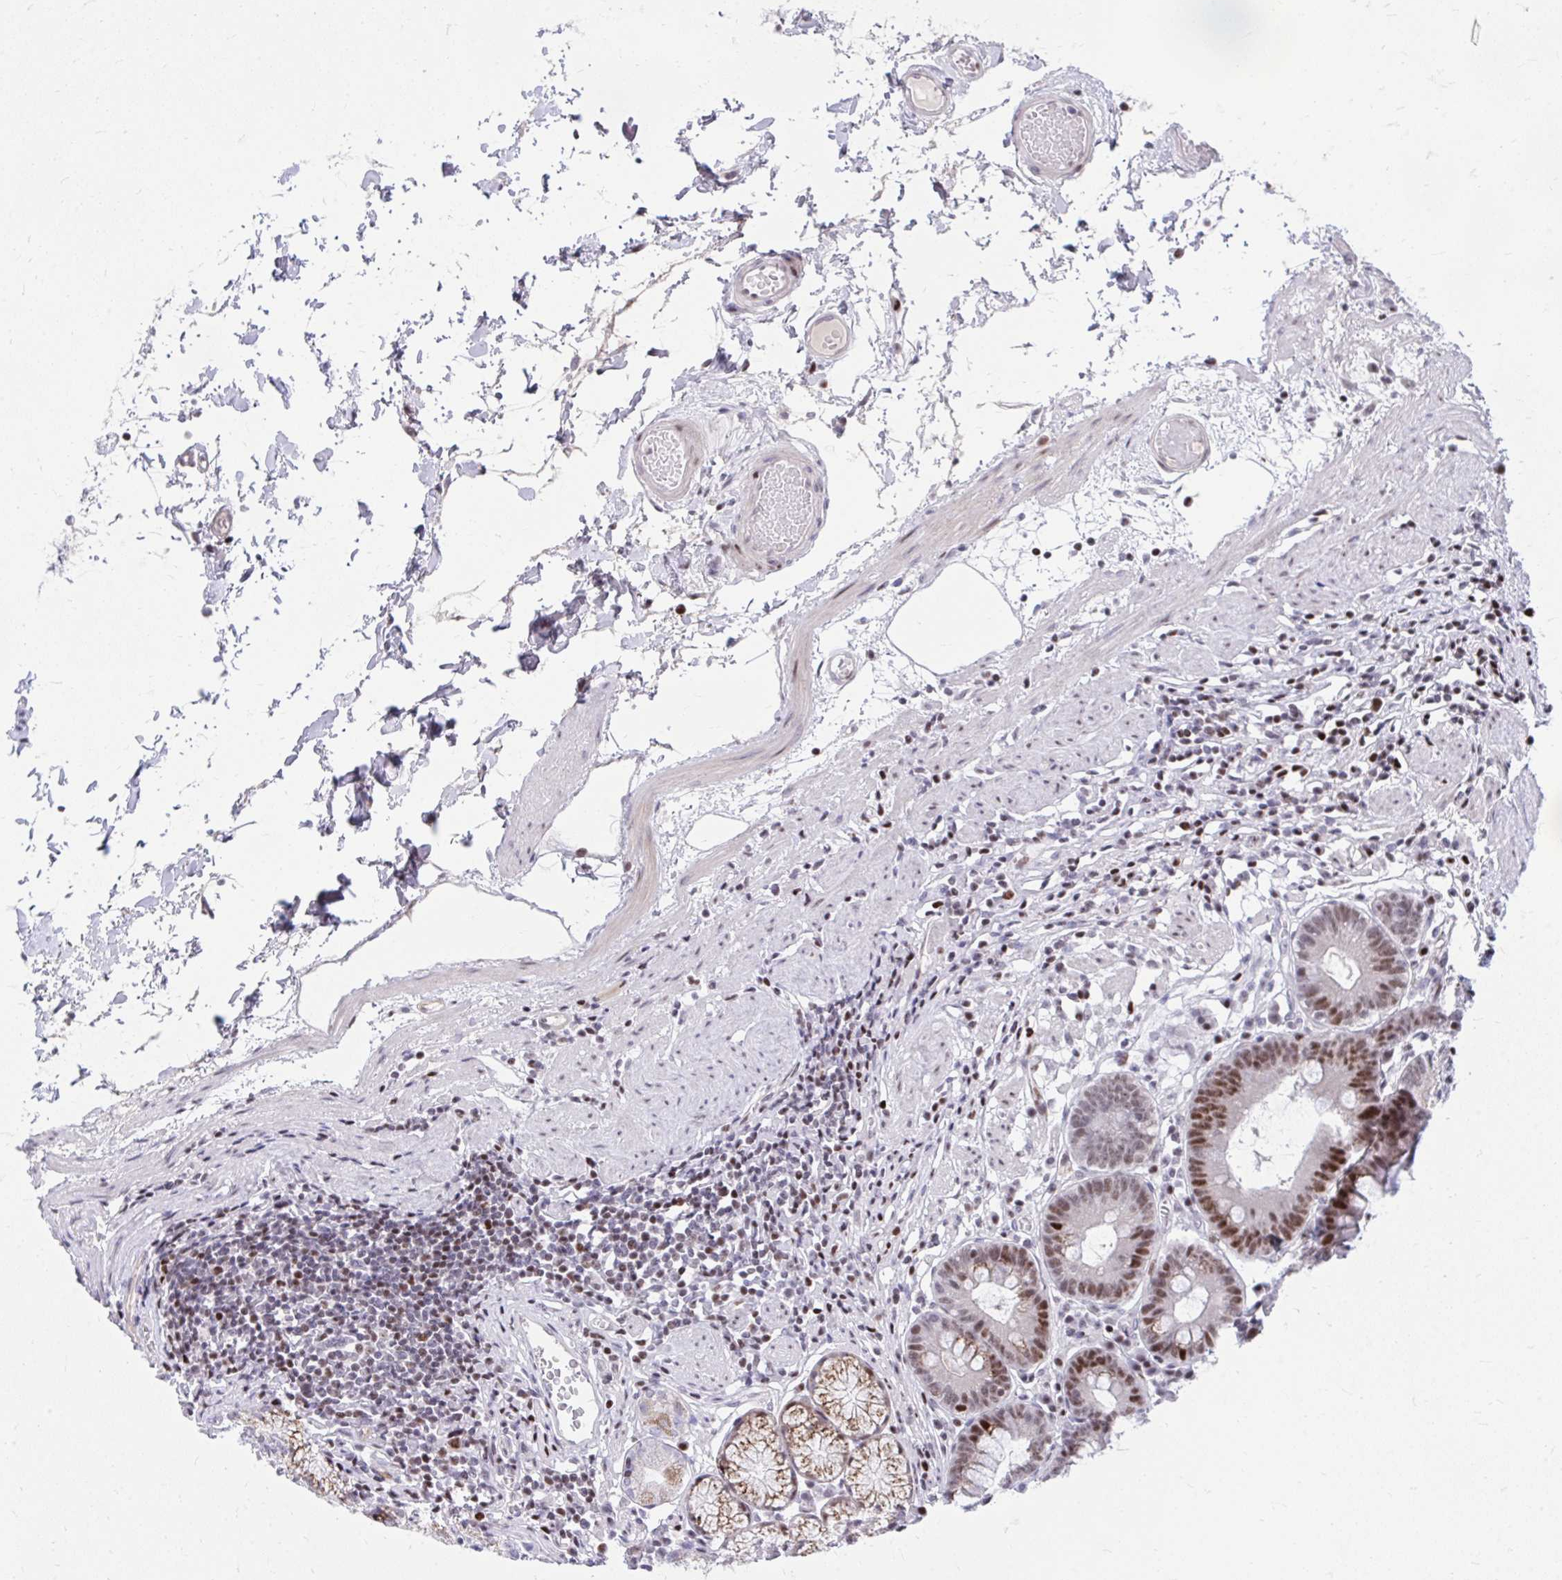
{"staining": {"intensity": "moderate", "quantity": "25%-75%", "location": "cytoplasmic/membranous,nuclear"}, "tissue": "stomach", "cell_type": "Glandular cells", "image_type": "normal", "snomed": [{"axis": "morphology", "description": "Normal tissue, NOS"}, {"axis": "topography", "description": "Stomach"}], "caption": "A medium amount of moderate cytoplasmic/membranous,nuclear expression is identified in about 25%-75% of glandular cells in benign stomach.", "gene": "C14orf39", "patient": {"sex": "male", "age": 55}}